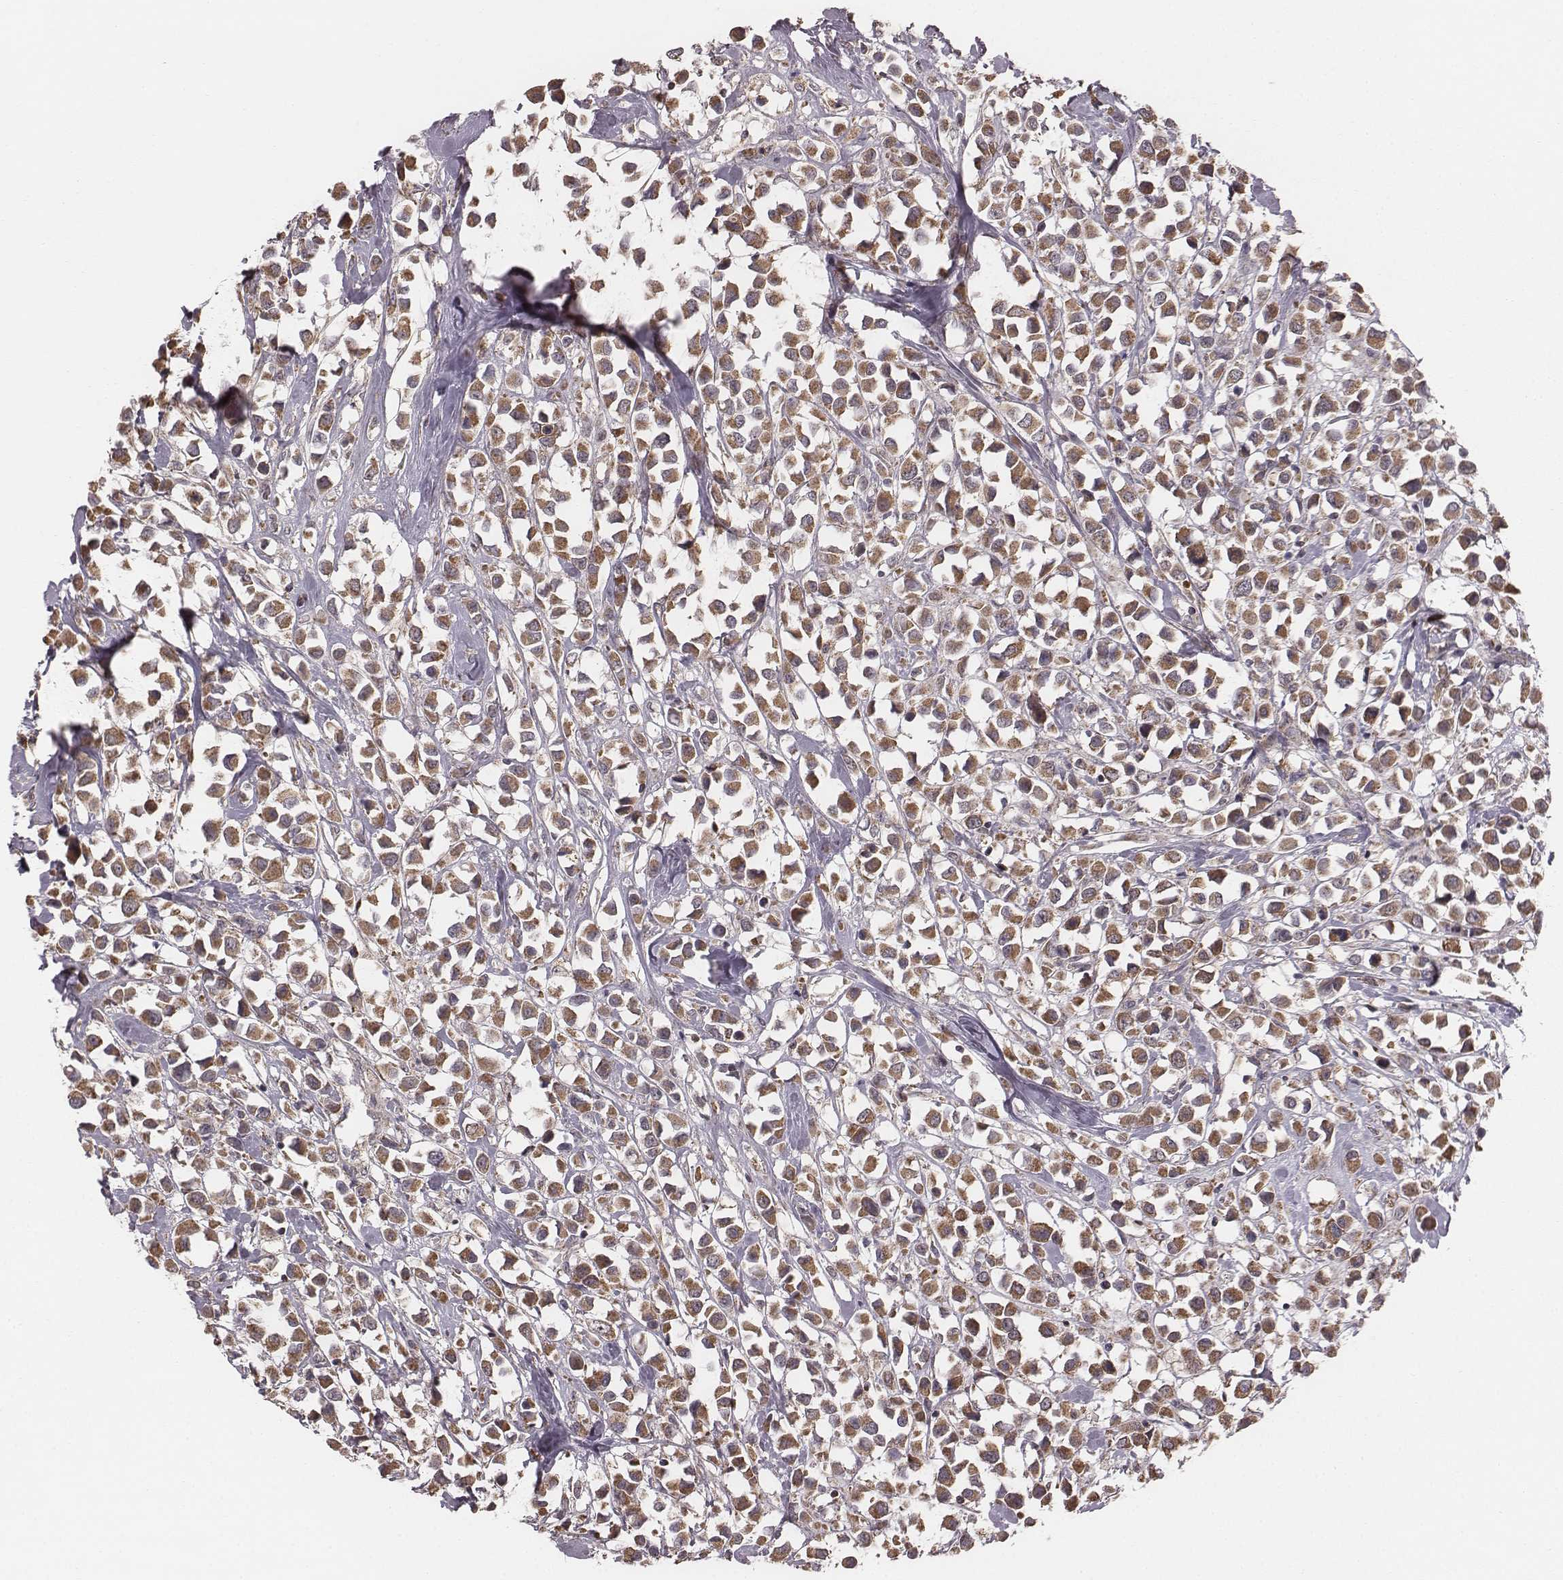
{"staining": {"intensity": "moderate", "quantity": ">75%", "location": "cytoplasmic/membranous"}, "tissue": "breast cancer", "cell_type": "Tumor cells", "image_type": "cancer", "snomed": [{"axis": "morphology", "description": "Duct carcinoma"}, {"axis": "topography", "description": "Breast"}], "caption": "Breast intraductal carcinoma stained with a brown dye reveals moderate cytoplasmic/membranous positive positivity in about >75% of tumor cells.", "gene": "PDCD2L", "patient": {"sex": "female", "age": 61}}